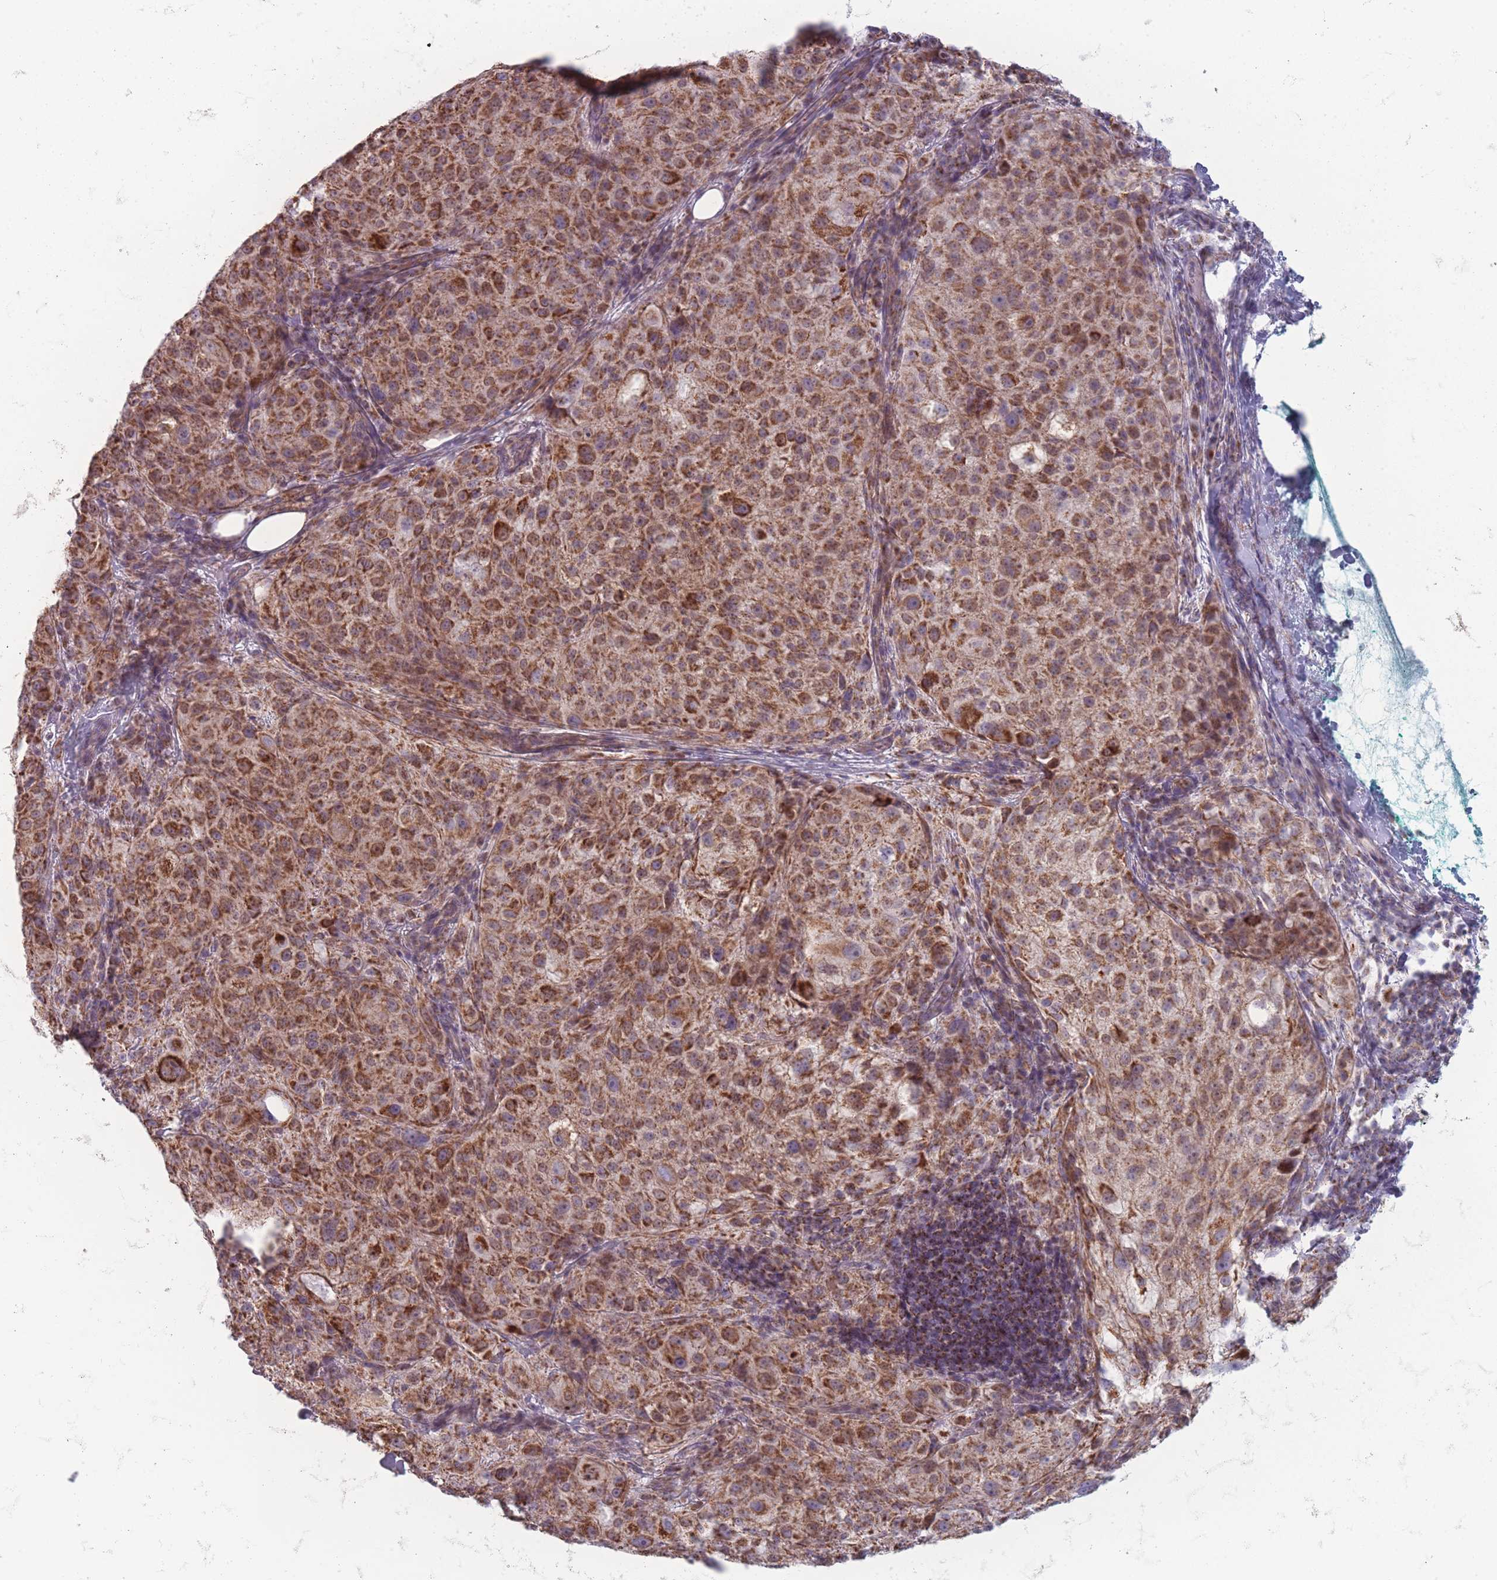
{"staining": {"intensity": "strong", "quantity": ">75%", "location": "cytoplasmic/membranous"}, "tissue": "melanoma", "cell_type": "Tumor cells", "image_type": "cancer", "snomed": [{"axis": "morphology", "description": "Necrosis, NOS"}, {"axis": "morphology", "description": "Malignant melanoma, NOS"}, {"axis": "topography", "description": "Skin"}], "caption": "This histopathology image displays IHC staining of human malignant melanoma, with high strong cytoplasmic/membranous staining in approximately >75% of tumor cells.", "gene": "DCHS1", "patient": {"sex": "female", "age": 87}}